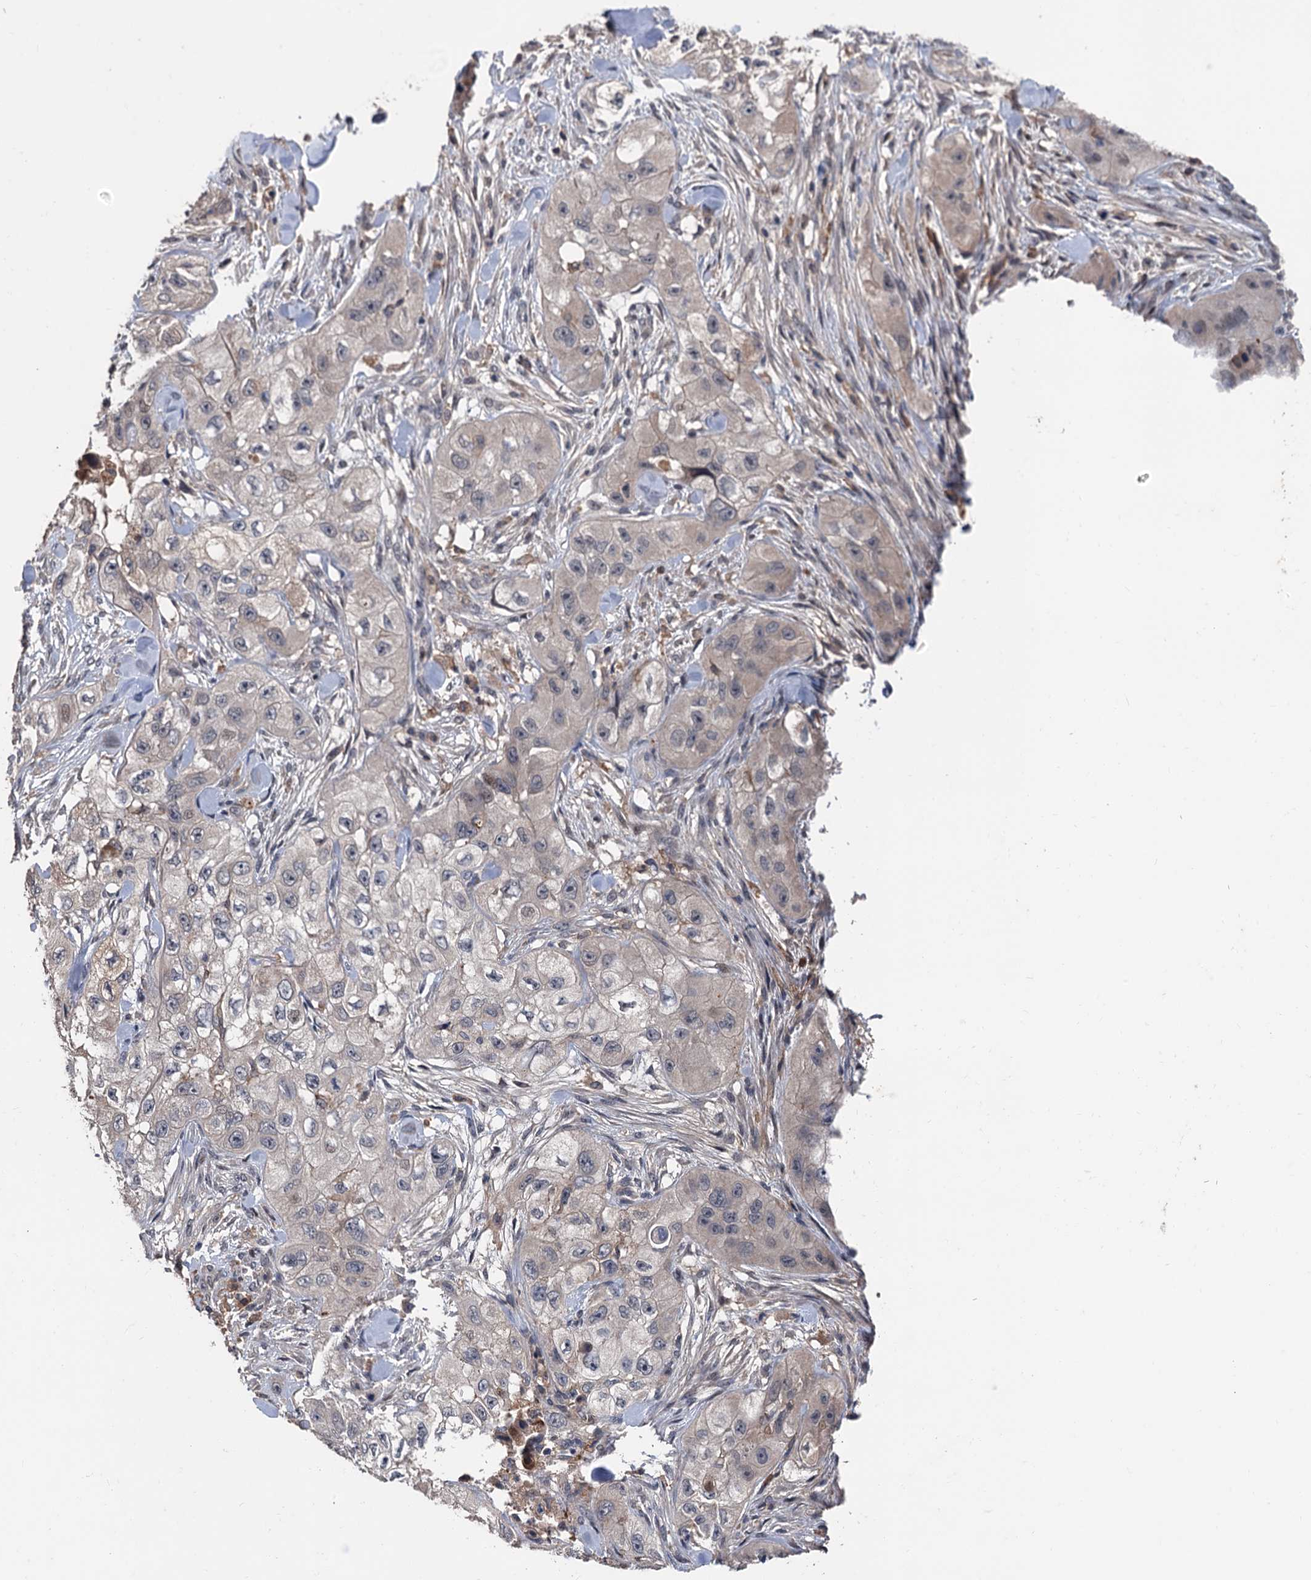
{"staining": {"intensity": "weak", "quantity": "<25%", "location": "nuclear"}, "tissue": "skin cancer", "cell_type": "Tumor cells", "image_type": "cancer", "snomed": [{"axis": "morphology", "description": "Squamous cell carcinoma, NOS"}, {"axis": "topography", "description": "Skin"}, {"axis": "topography", "description": "Subcutis"}], "caption": "Tumor cells show no significant protein staining in skin cancer (squamous cell carcinoma). The staining is performed using DAB brown chromogen with nuclei counter-stained in using hematoxylin.", "gene": "ZNF438", "patient": {"sex": "male", "age": 73}}